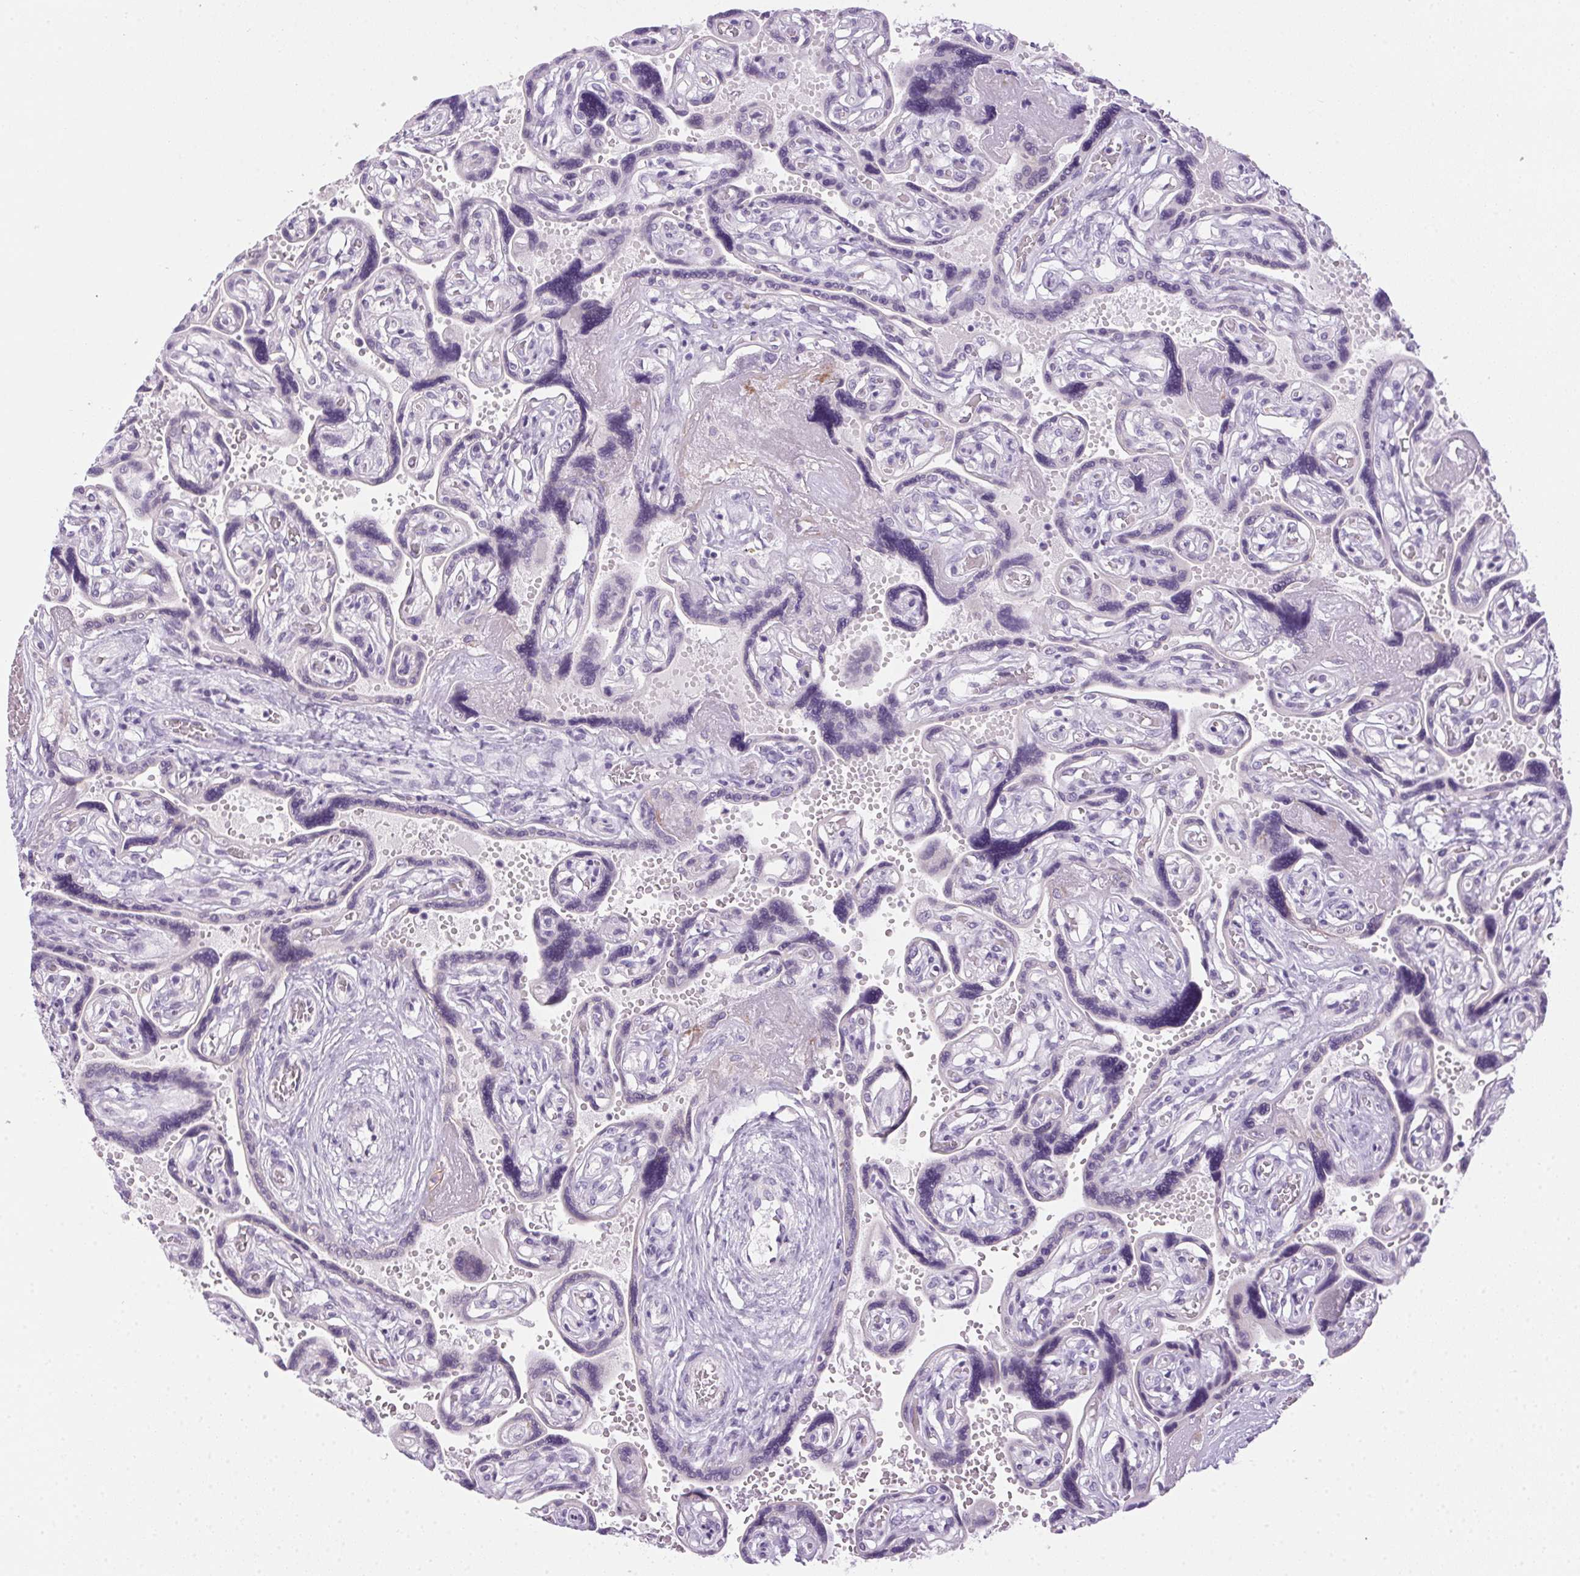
{"staining": {"intensity": "negative", "quantity": "none", "location": "none"}, "tissue": "placenta", "cell_type": "Decidual cells", "image_type": "normal", "snomed": [{"axis": "morphology", "description": "Normal tissue, NOS"}, {"axis": "topography", "description": "Placenta"}], "caption": "Immunohistochemical staining of unremarkable human placenta displays no significant staining in decidual cells. (DAB immunohistochemistry, high magnification).", "gene": "POPDC2", "patient": {"sex": "female", "age": 32}}